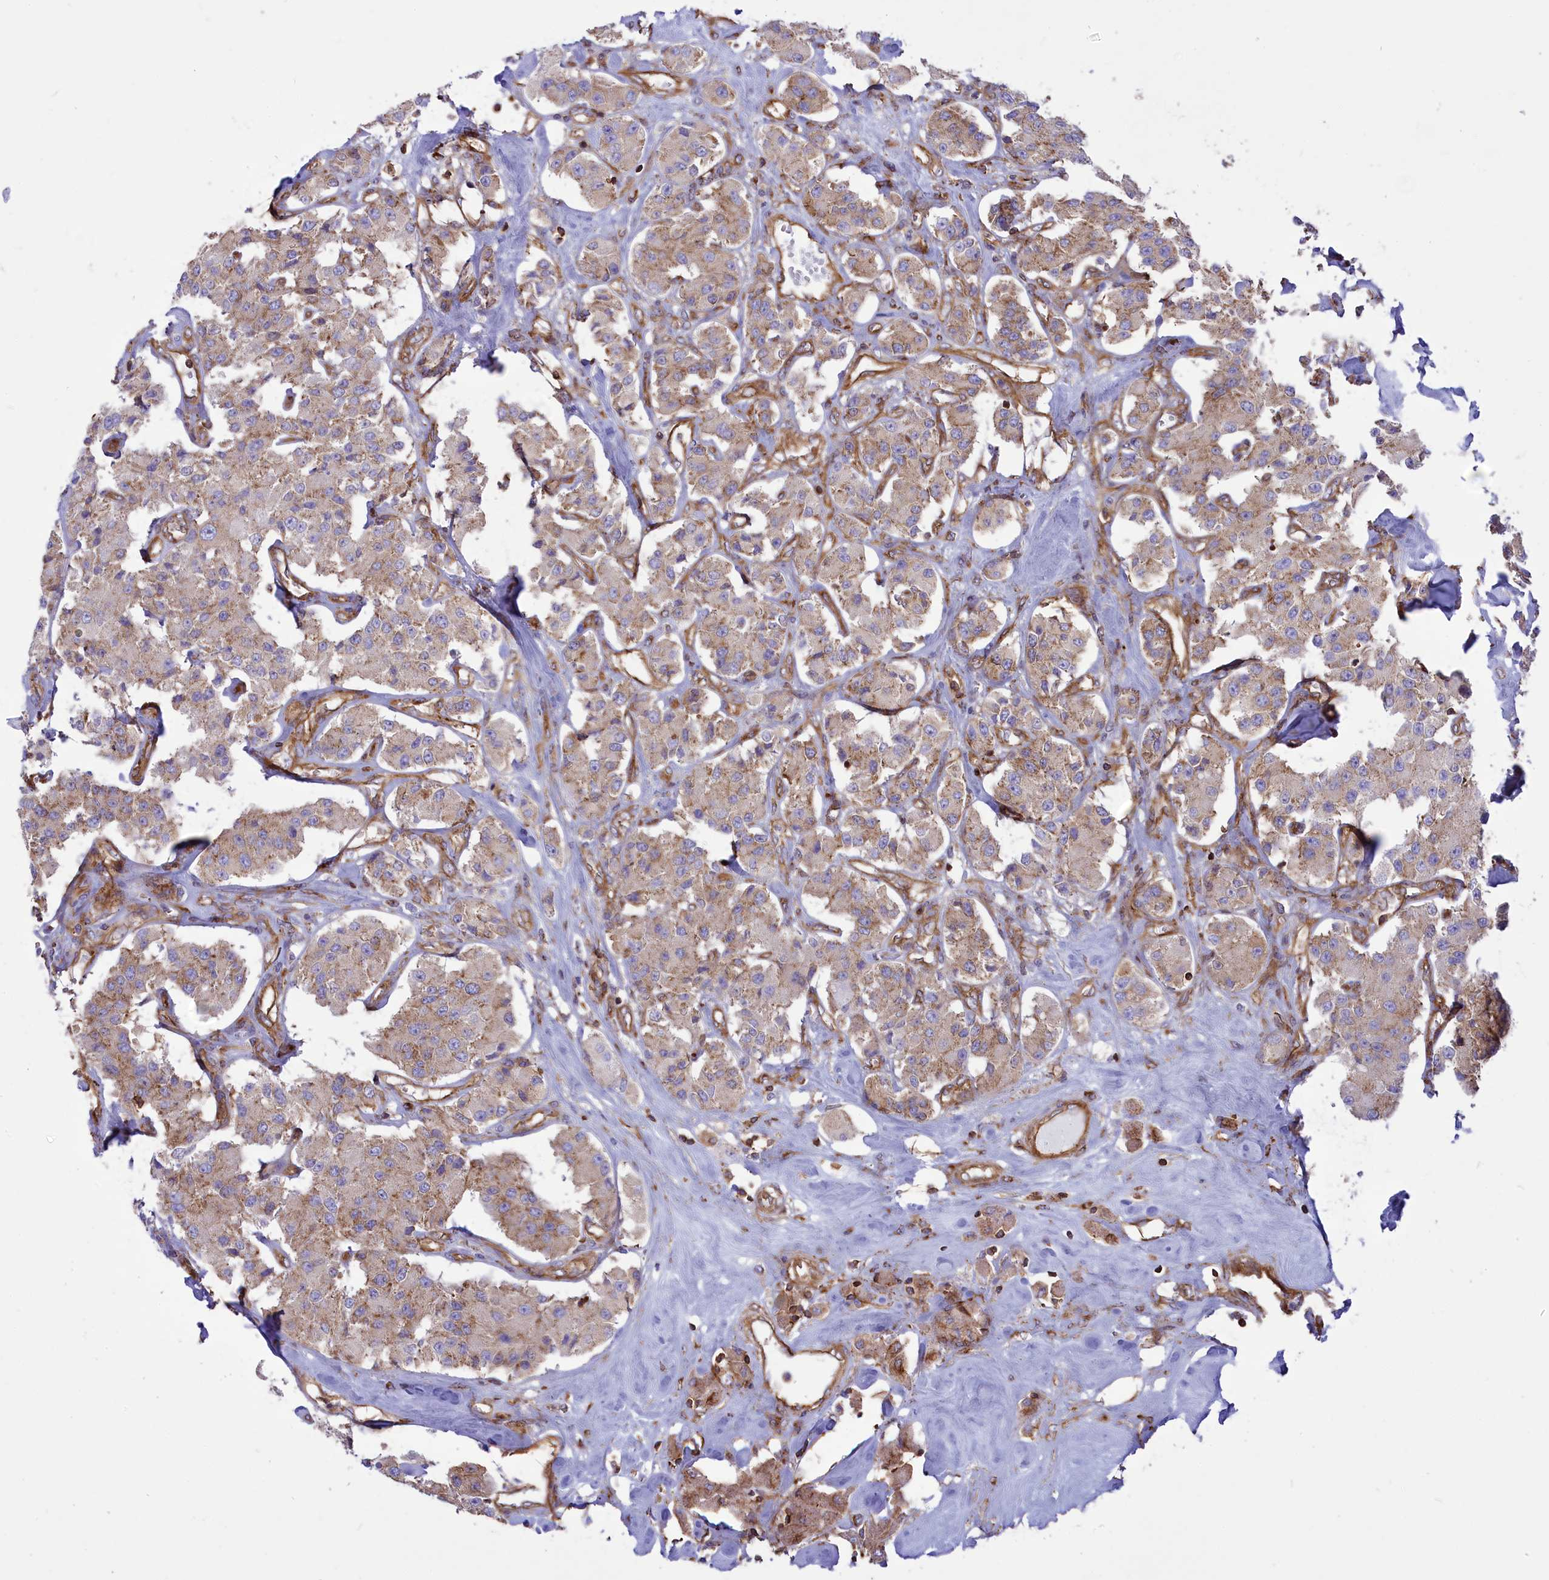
{"staining": {"intensity": "weak", "quantity": "25%-75%", "location": "cytoplasmic/membranous"}, "tissue": "carcinoid", "cell_type": "Tumor cells", "image_type": "cancer", "snomed": [{"axis": "morphology", "description": "Carcinoid, malignant, NOS"}, {"axis": "topography", "description": "Pancreas"}], "caption": "This is a photomicrograph of immunohistochemistry staining of carcinoid (malignant), which shows weak expression in the cytoplasmic/membranous of tumor cells.", "gene": "SEPTIN9", "patient": {"sex": "male", "age": 41}}